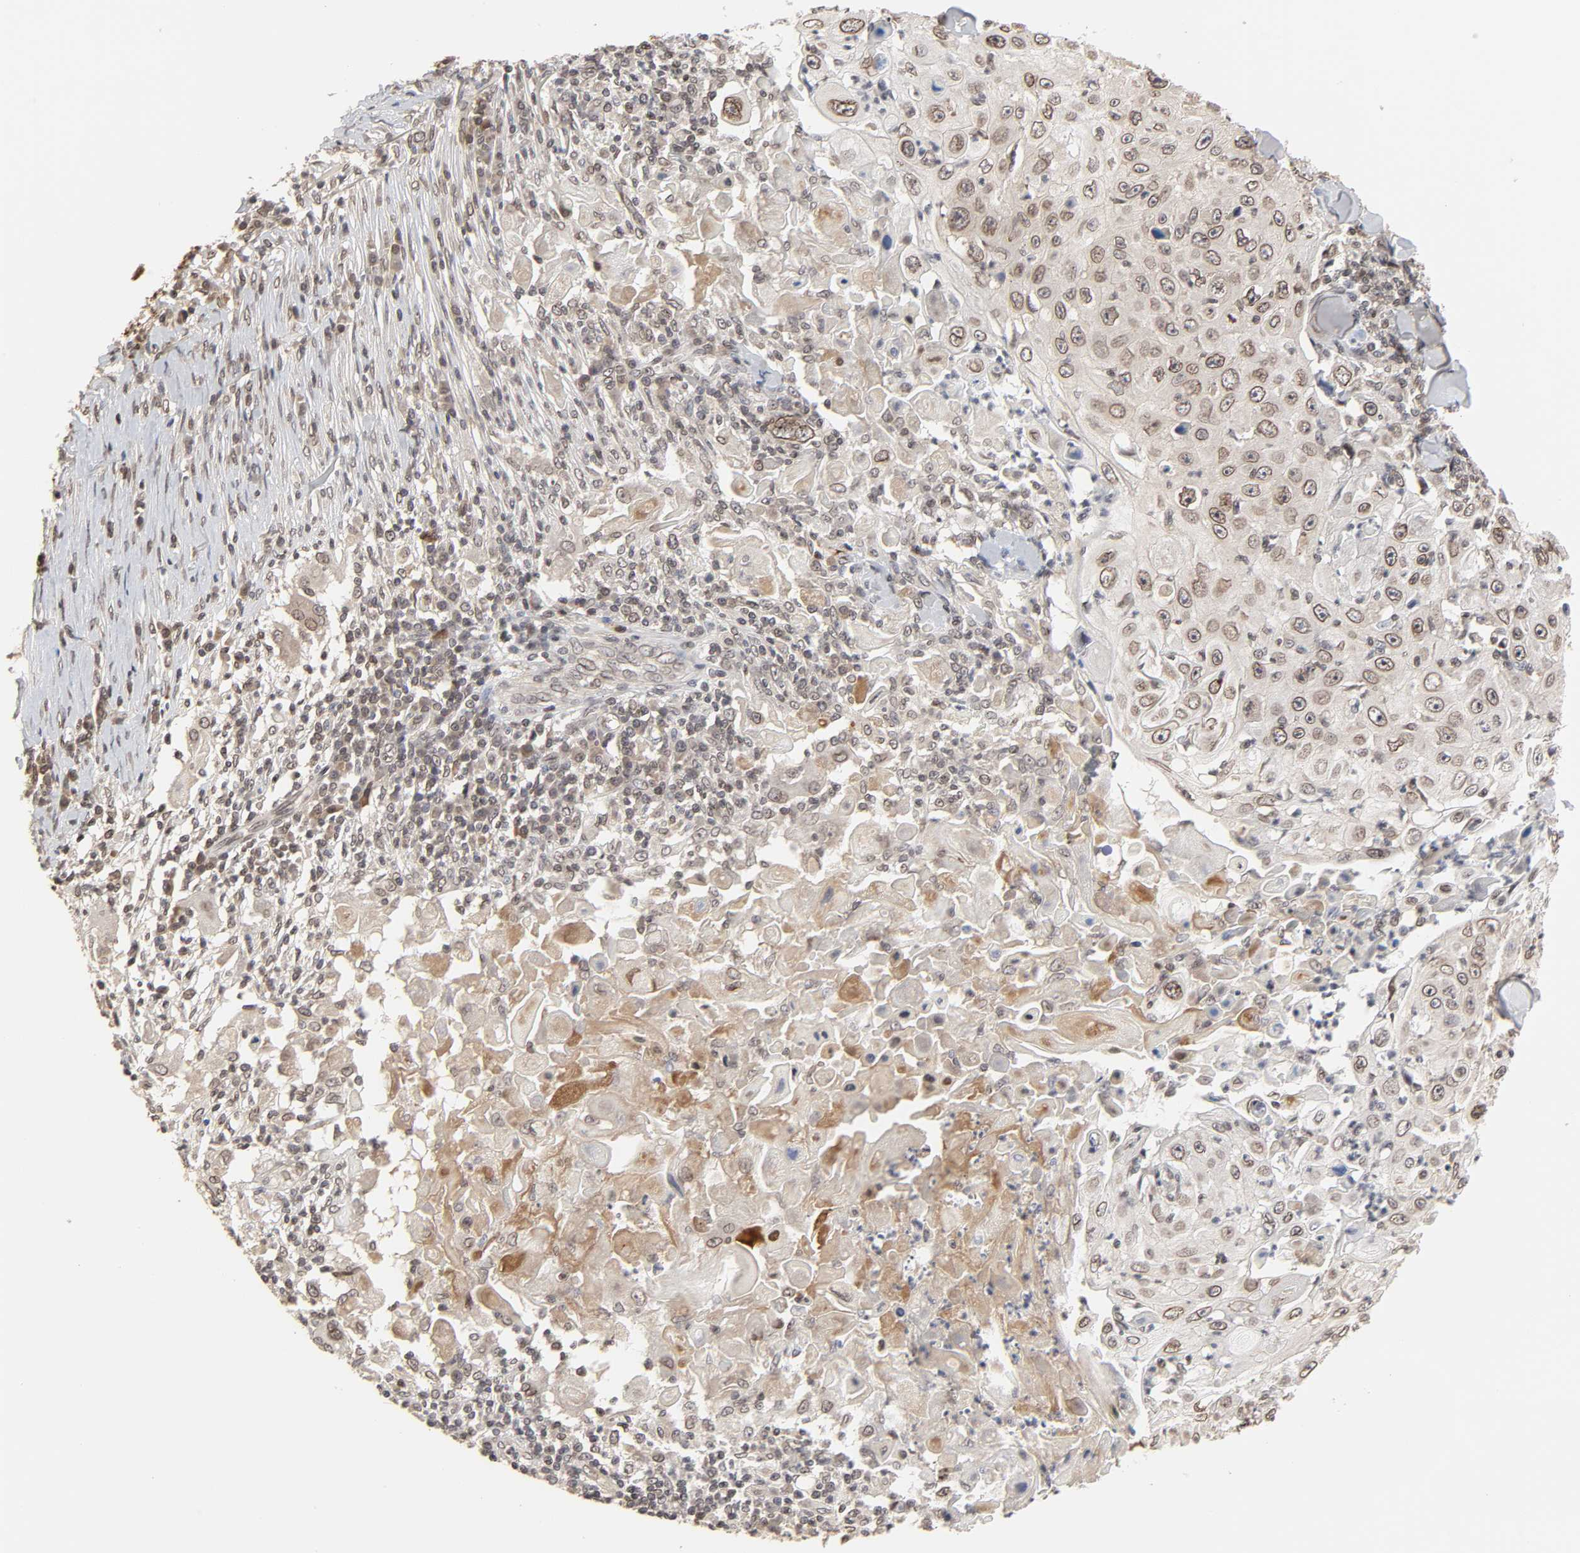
{"staining": {"intensity": "moderate", "quantity": ">75%", "location": "cytoplasmic/membranous,nuclear"}, "tissue": "skin cancer", "cell_type": "Tumor cells", "image_type": "cancer", "snomed": [{"axis": "morphology", "description": "Squamous cell carcinoma, NOS"}, {"axis": "topography", "description": "Skin"}], "caption": "Immunohistochemistry (DAB) staining of human skin squamous cell carcinoma demonstrates moderate cytoplasmic/membranous and nuclear protein positivity in approximately >75% of tumor cells.", "gene": "CPN2", "patient": {"sex": "male", "age": 86}}